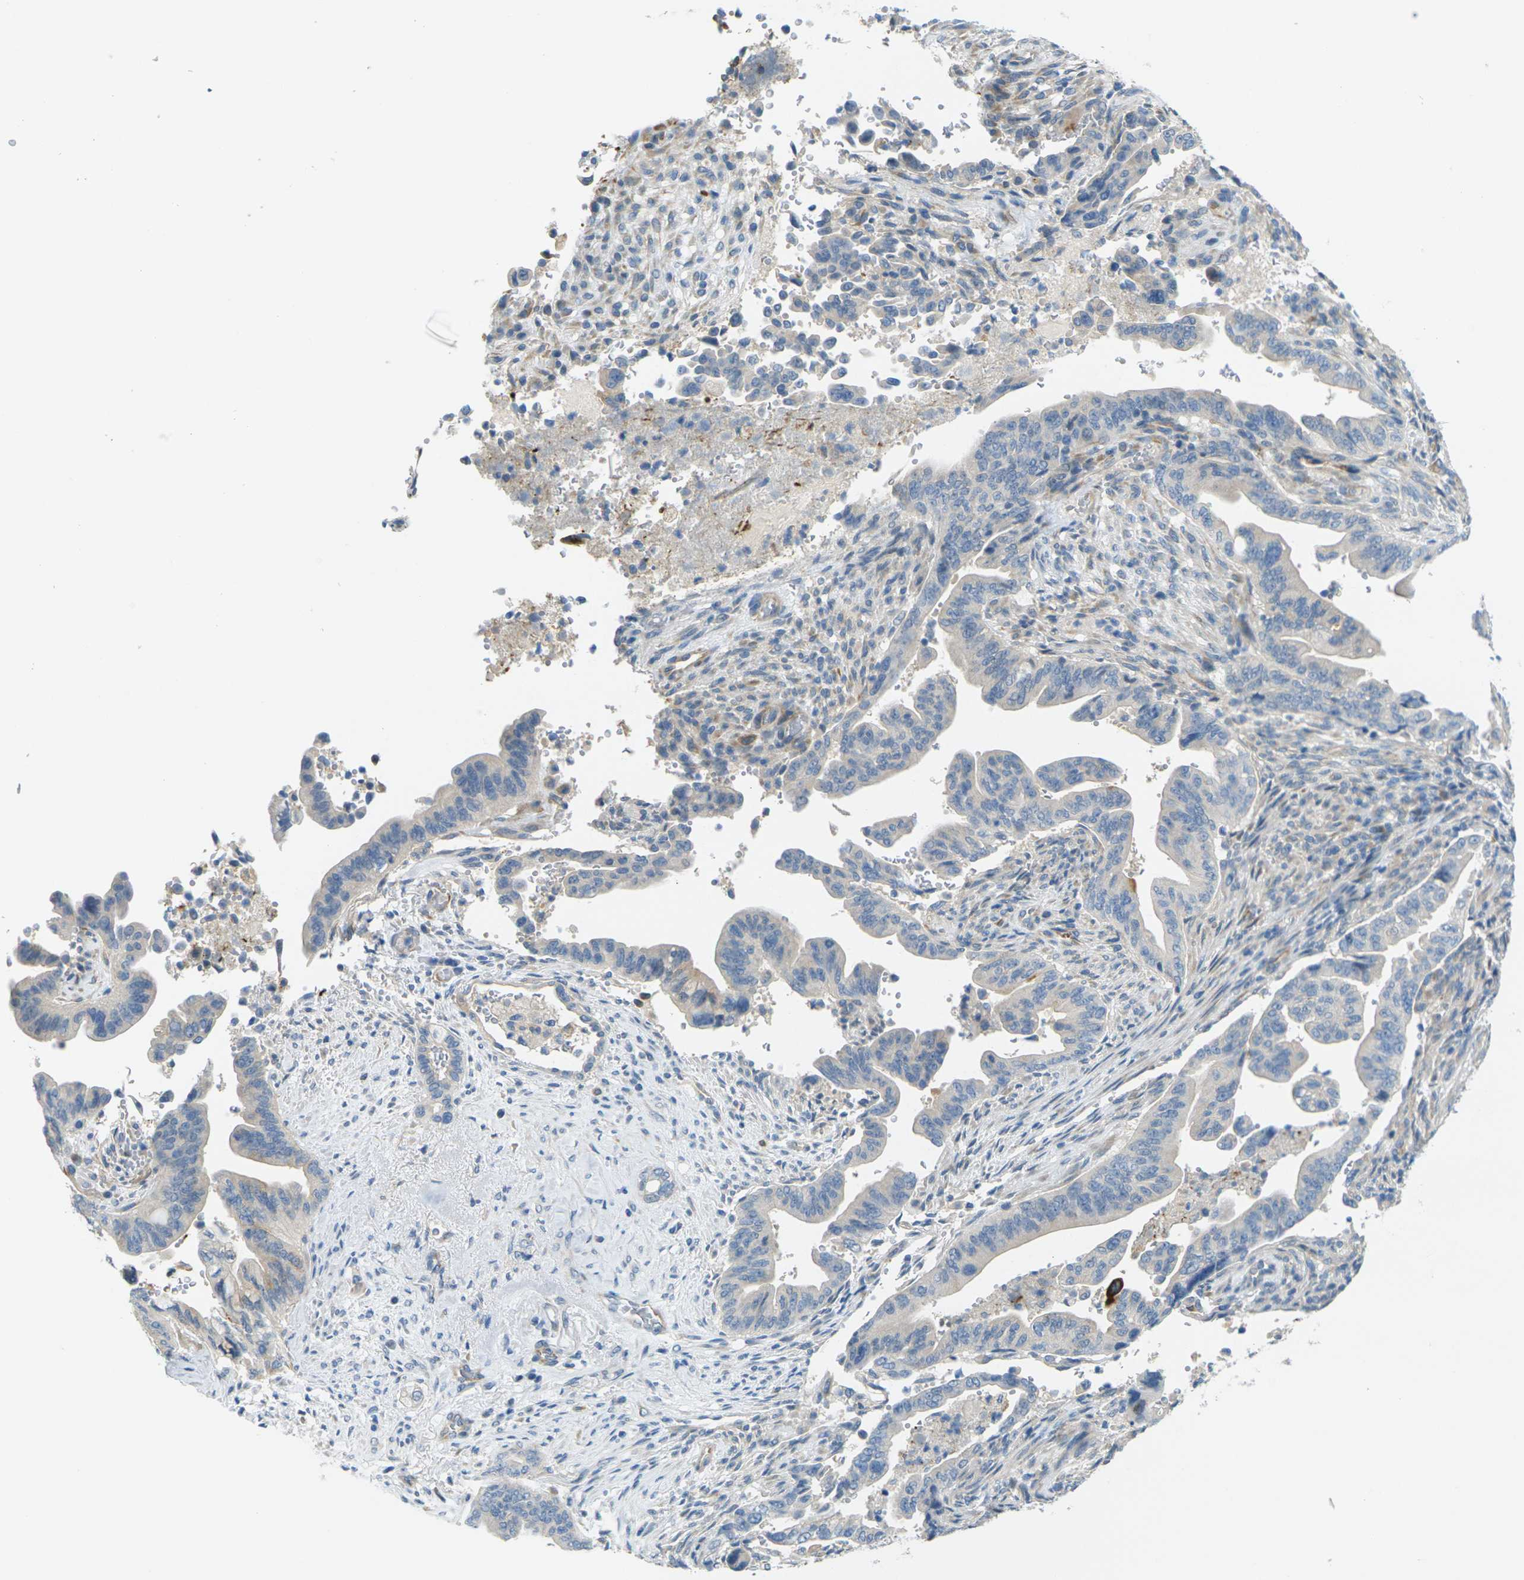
{"staining": {"intensity": "weak", "quantity": "<25%", "location": "cytoplasmic/membranous"}, "tissue": "pancreatic cancer", "cell_type": "Tumor cells", "image_type": "cancer", "snomed": [{"axis": "morphology", "description": "Adenocarcinoma, NOS"}, {"axis": "topography", "description": "Pancreas"}], "caption": "Adenocarcinoma (pancreatic) was stained to show a protein in brown. There is no significant staining in tumor cells.", "gene": "CYP2C8", "patient": {"sex": "male", "age": 70}}